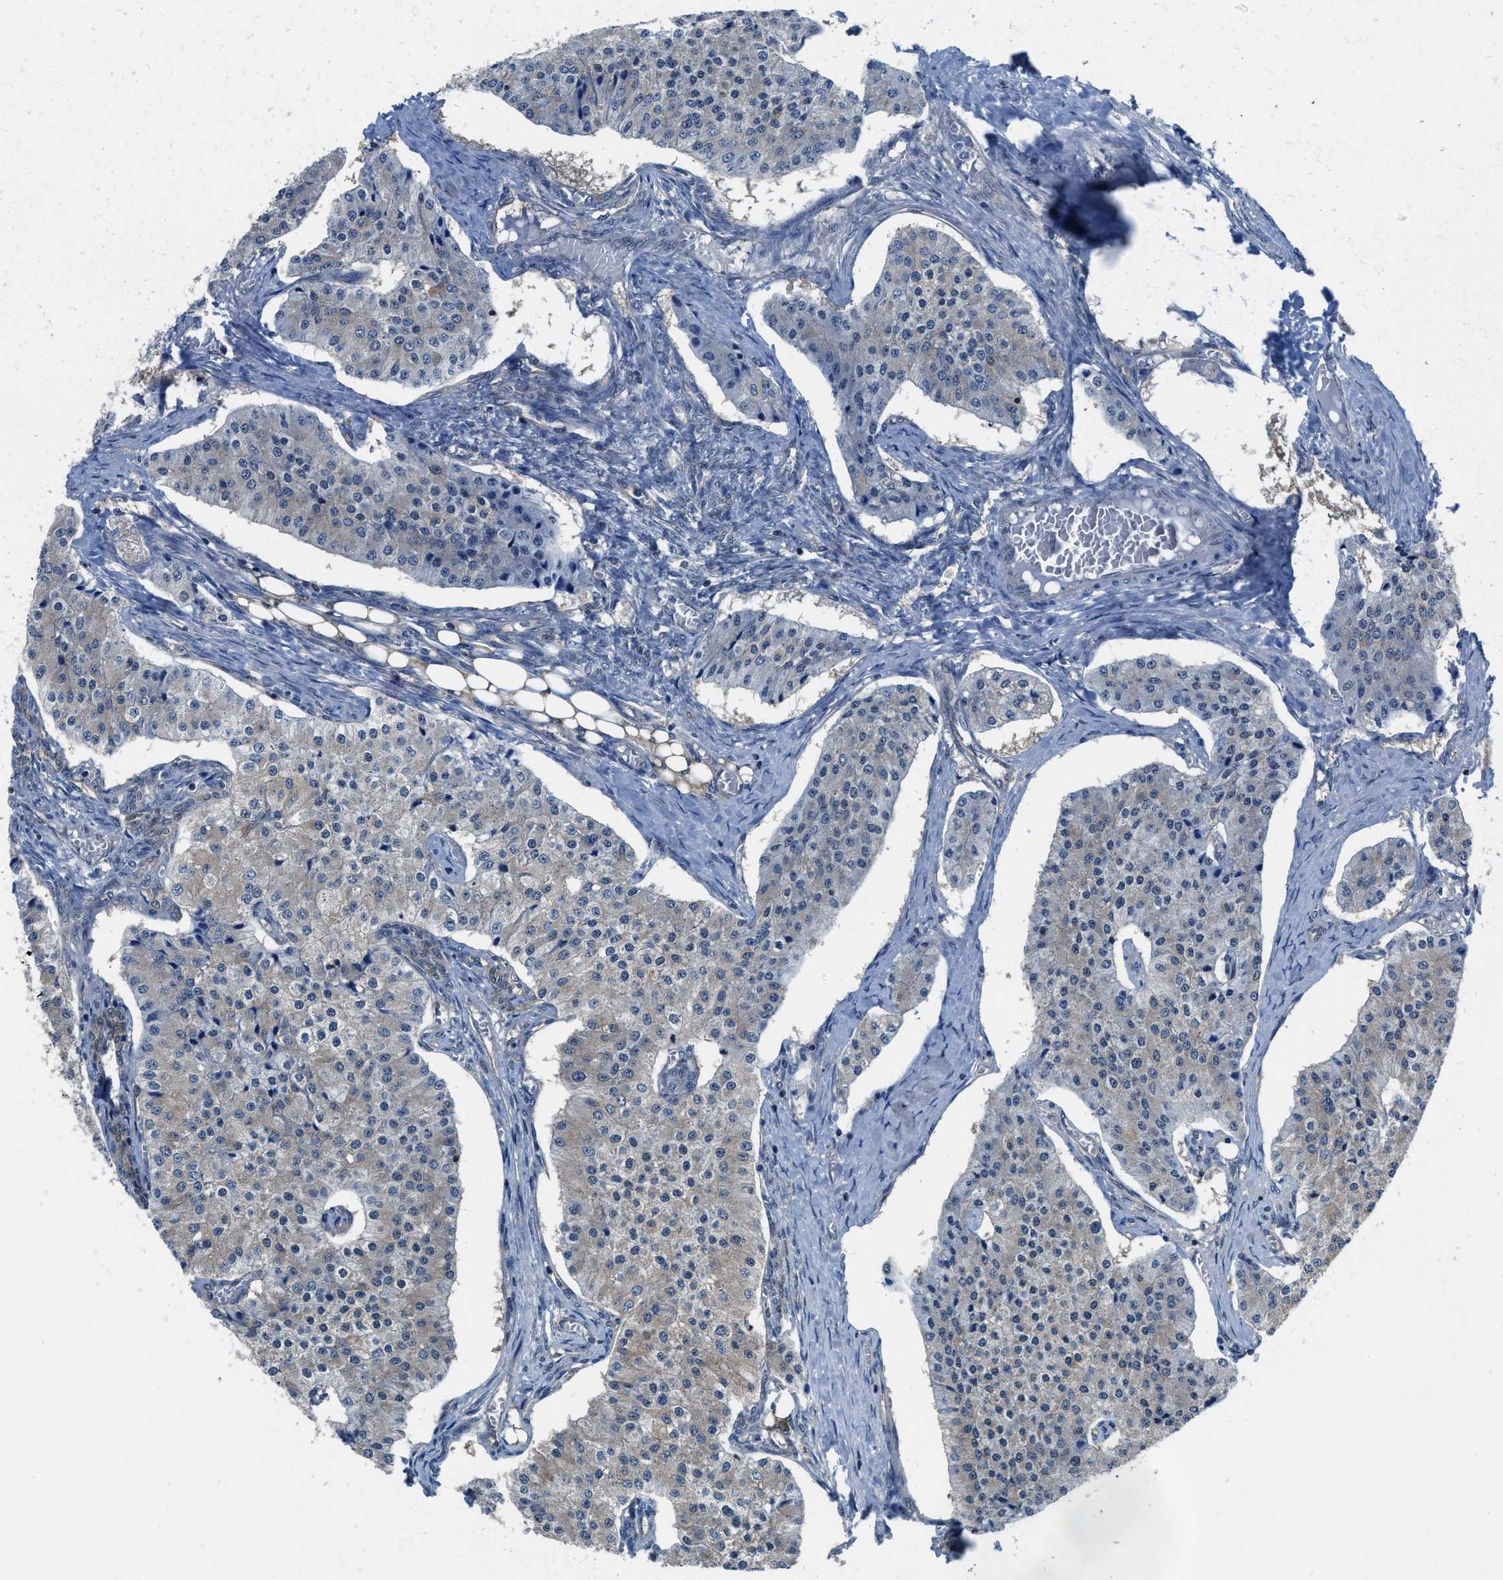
{"staining": {"intensity": "negative", "quantity": "none", "location": "none"}, "tissue": "carcinoid", "cell_type": "Tumor cells", "image_type": "cancer", "snomed": [{"axis": "morphology", "description": "Carcinoid, malignant, NOS"}, {"axis": "topography", "description": "Colon"}], "caption": "Carcinoid (malignant) was stained to show a protein in brown. There is no significant staining in tumor cells.", "gene": "NUDT5", "patient": {"sex": "female", "age": 52}}